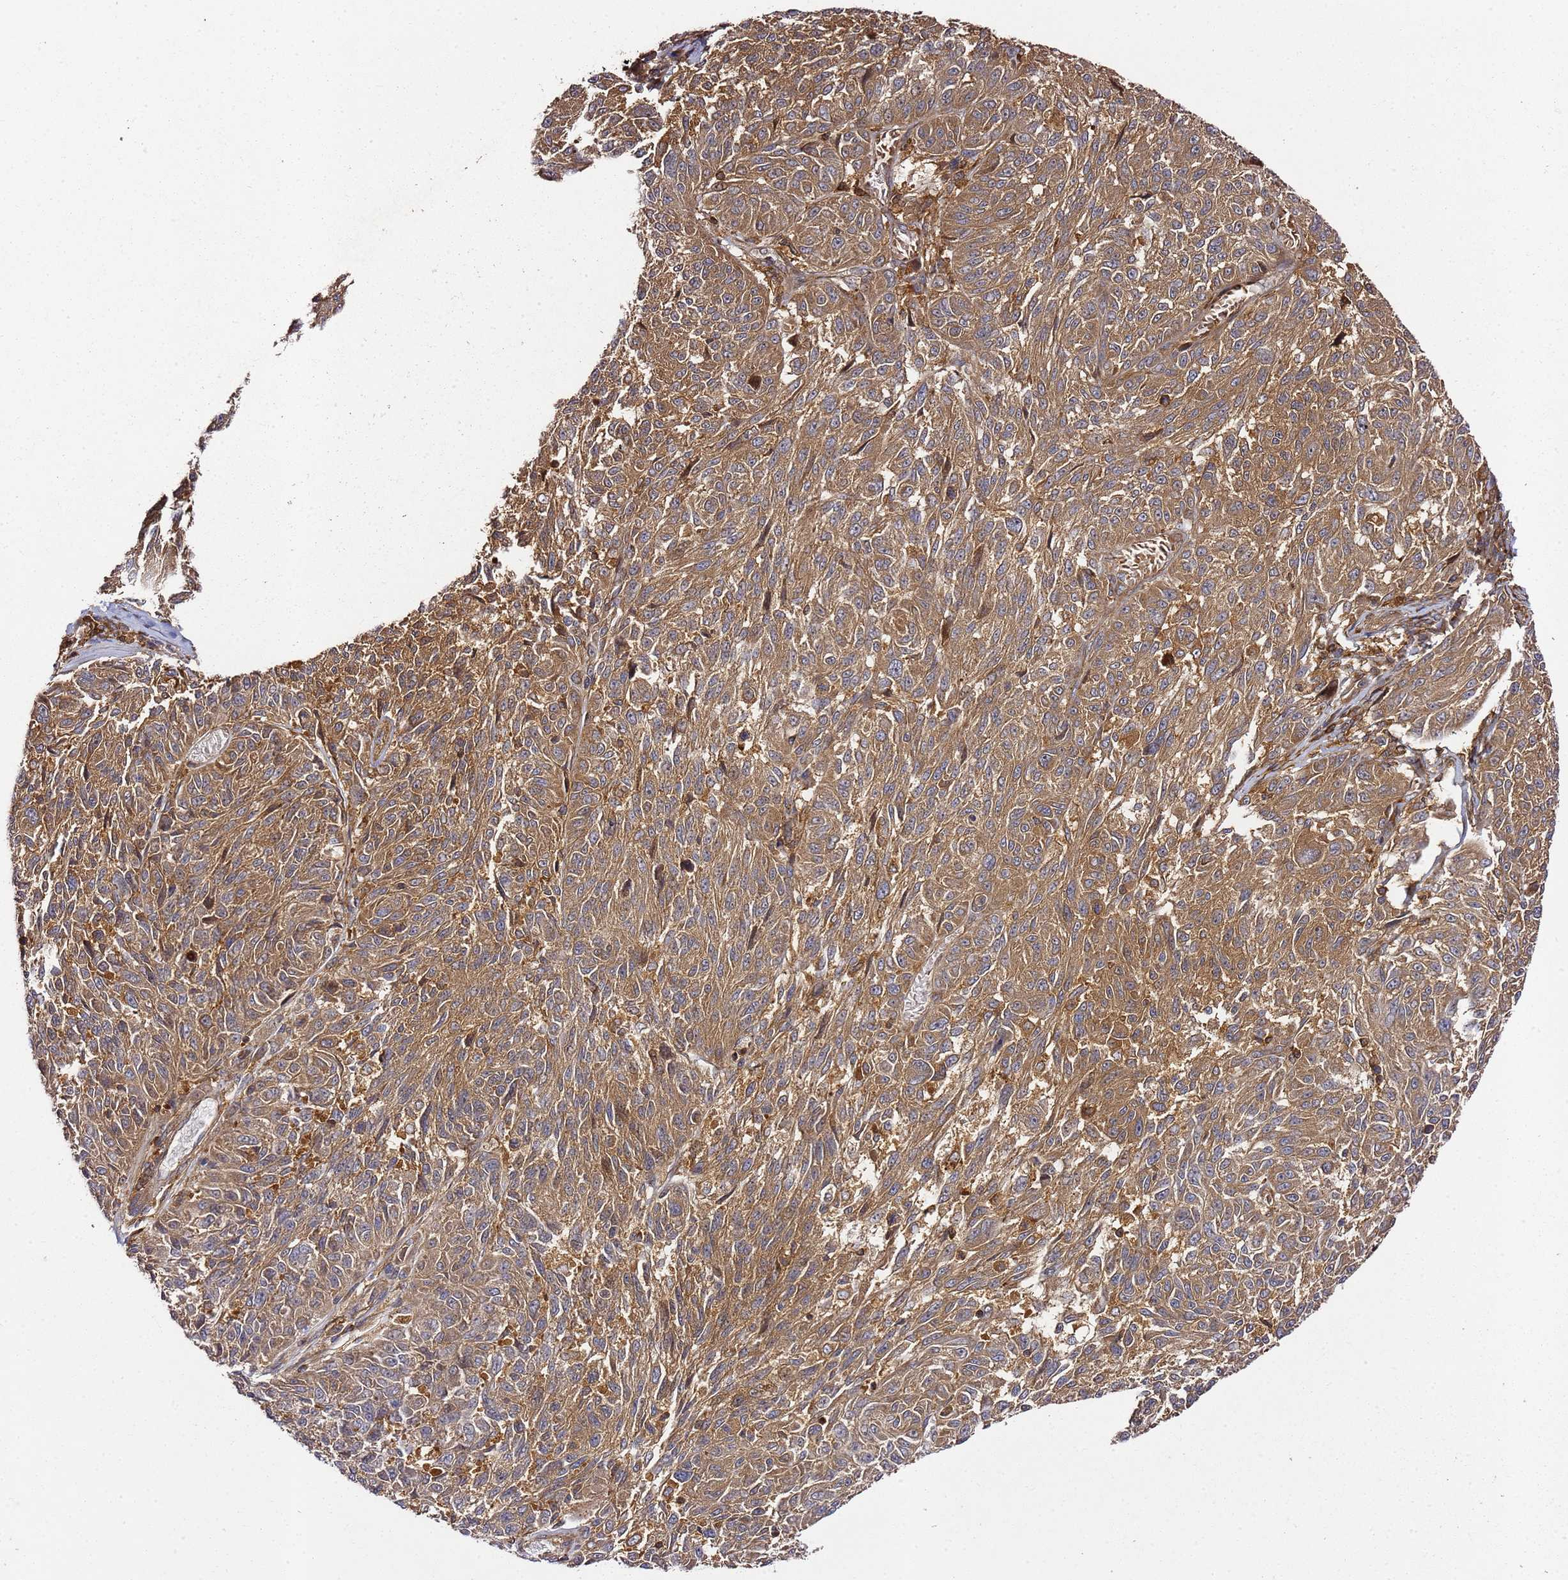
{"staining": {"intensity": "moderate", "quantity": ">75%", "location": "cytoplasmic/membranous"}, "tissue": "melanoma", "cell_type": "Tumor cells", "image_type": "cancer", "snomed": [{"axis": "morphology", "description": "Malignant melanoma, NOS"}, {"axis": "topography", "description": "Skin"}], "caption": "Tumor cells show medium levels of moderate cytoplasmic/membranous expression in about >75% of cells in melanoma.", "gene": "PRMT7", "patient": {"sex": "male", "age": 53}}